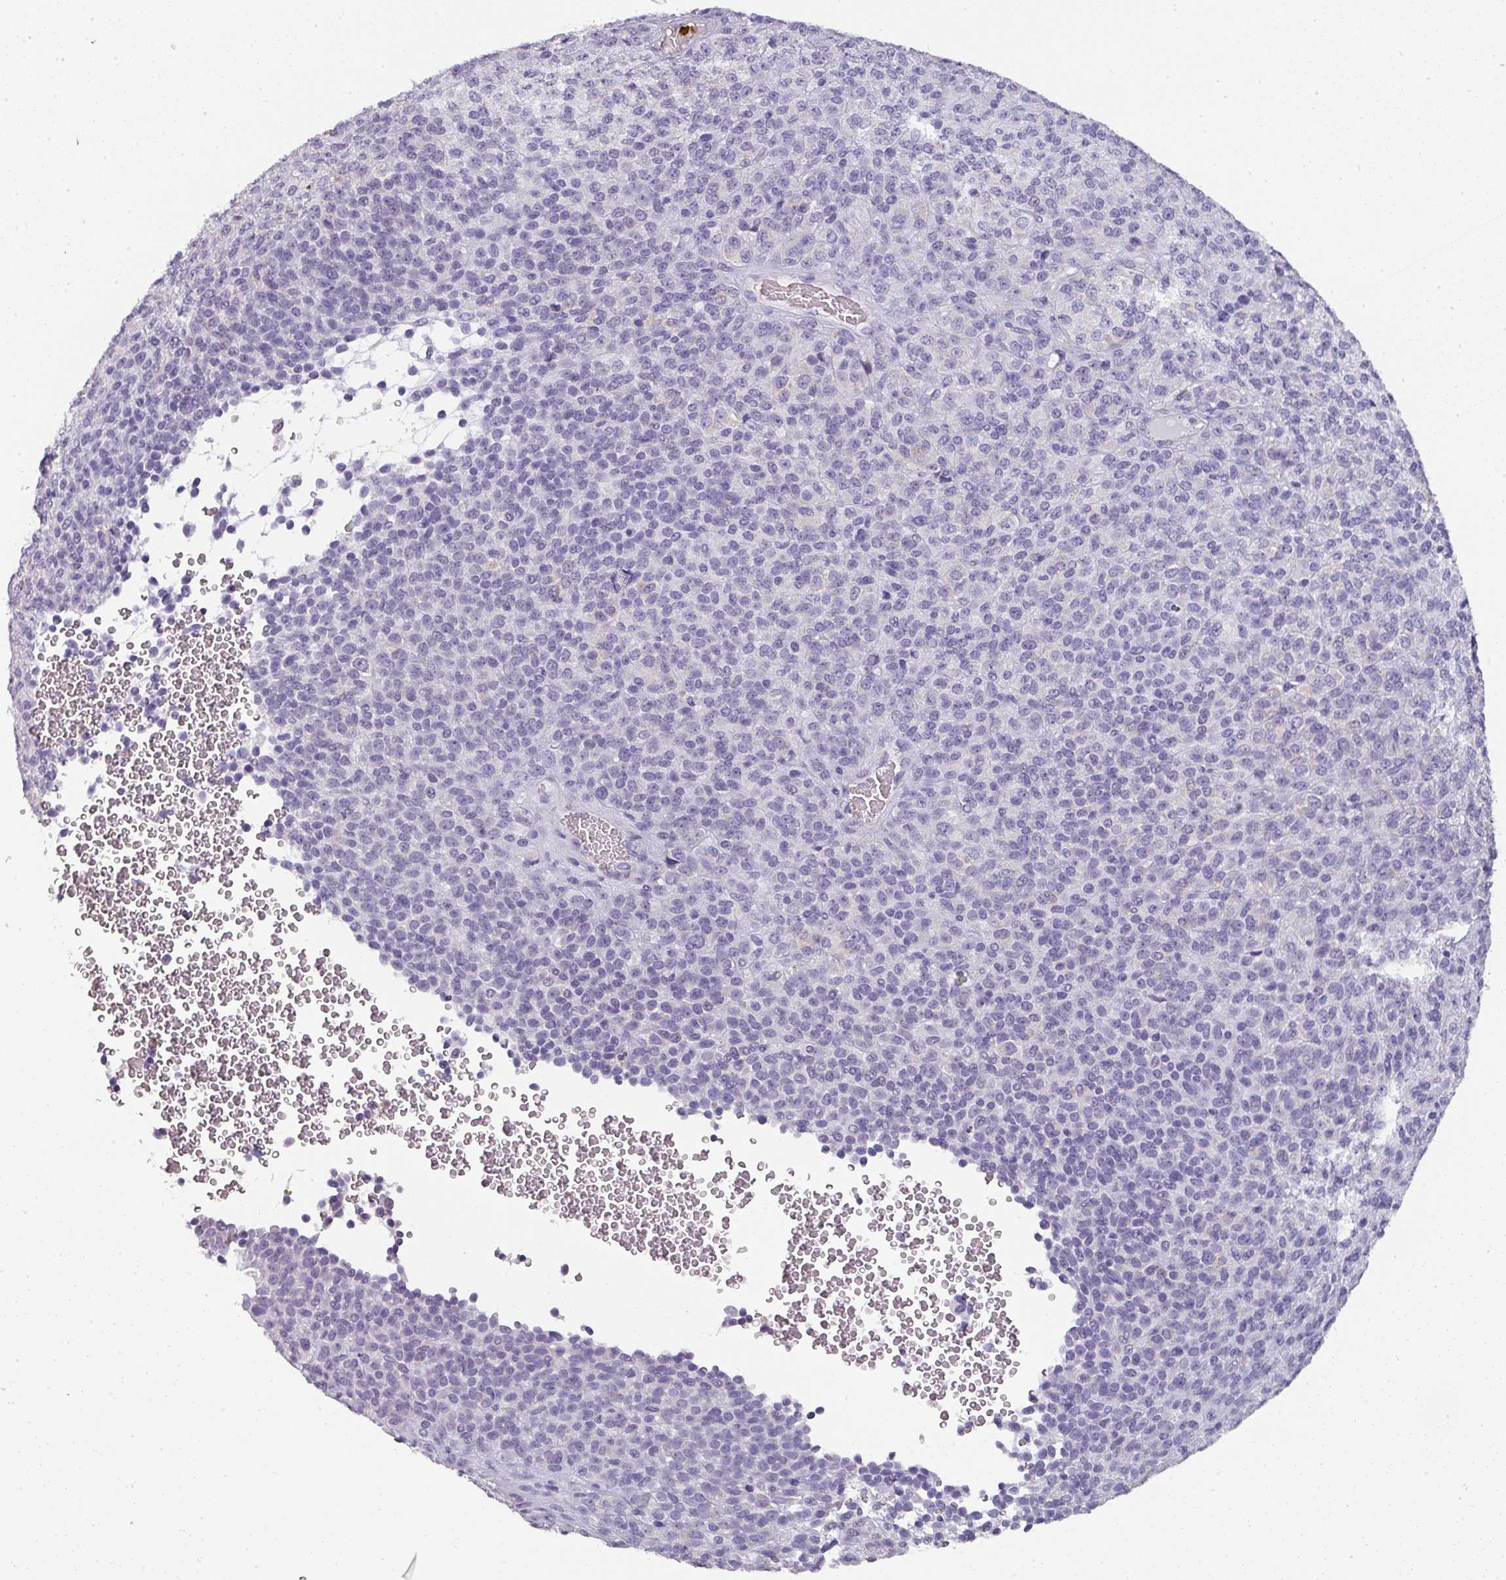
{"staining": {"intensity": "negative", "quantity": "none", "location": "none"}, "tissue": "melanoma", "cell_type": "Tumor cells", "image_type": "cancer", "snomed": [{"axis": "morphology", "description": "Malignant melanoma, Metastatic site"}, {"axis": "topography", "description": "Brain"}], "caption": "Melanoma stained for a protein using immunohistochemistry (IHC) reveals no expression tumor cells.", "gene": "CAMP", "patient": {"sex": "female", "age": 56}}